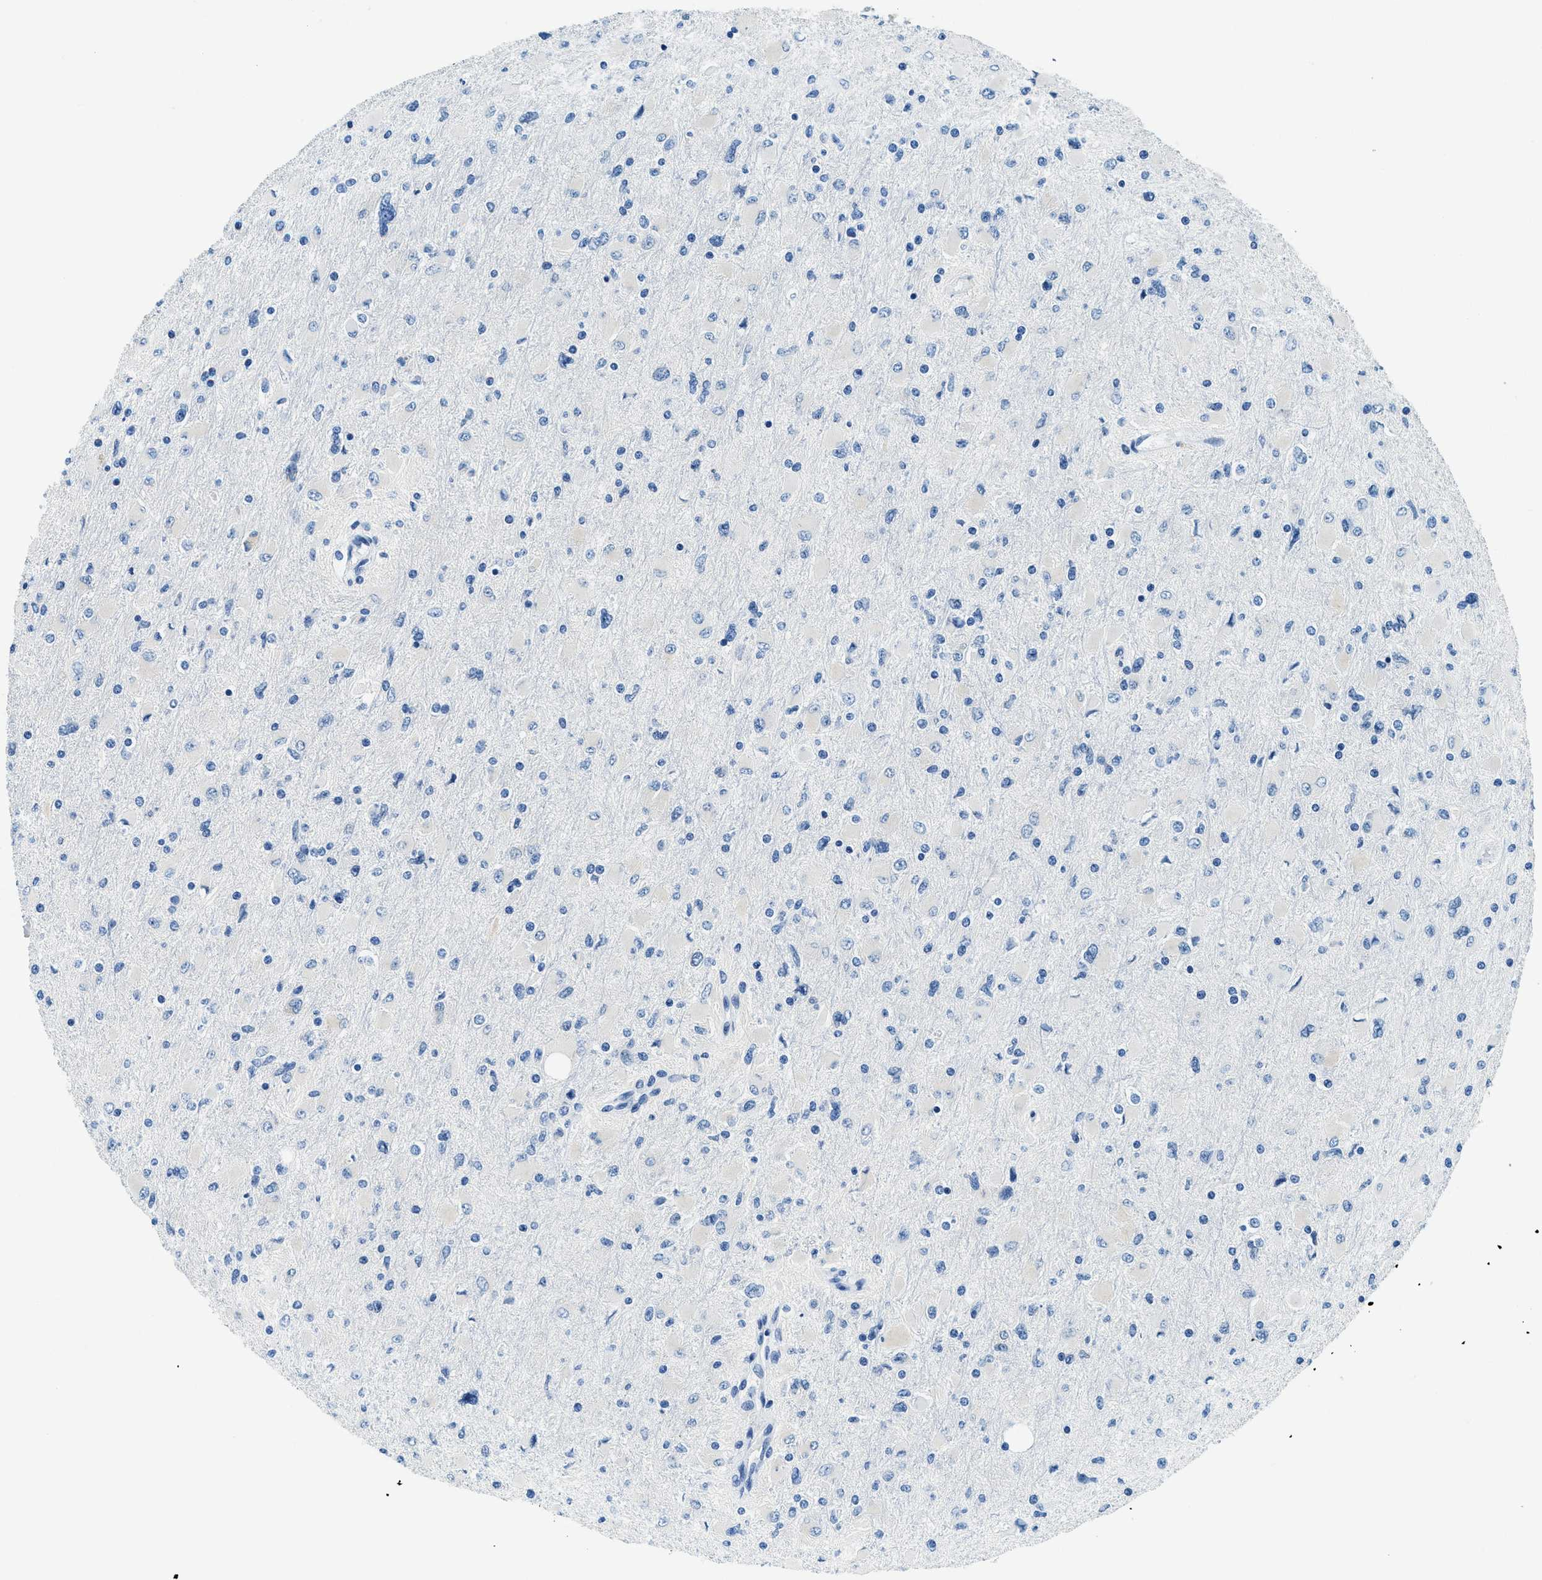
{"staining": {"intensity": "negative", "quantity": "none", "location": "none"}, "tissue": "glioma", "cell_type": "Tumor cells", "image_type": "cancer", "snomed": [{"axis": "morphology", "description": "Glioma, malignant, High grade"}, {"axis": "topography", "description": "Cerebral cortex"}], "caption": "Micrograph shows no significant protein expression in tumor cells of malignant glioma (high-grade). (DAB (3,3'-diaminobenzidine) immunohistochemistry (IHC) with hematoxylin counter stain).", "gene": "UBAC2", "patient": {"sex": "female", "age": 36}}